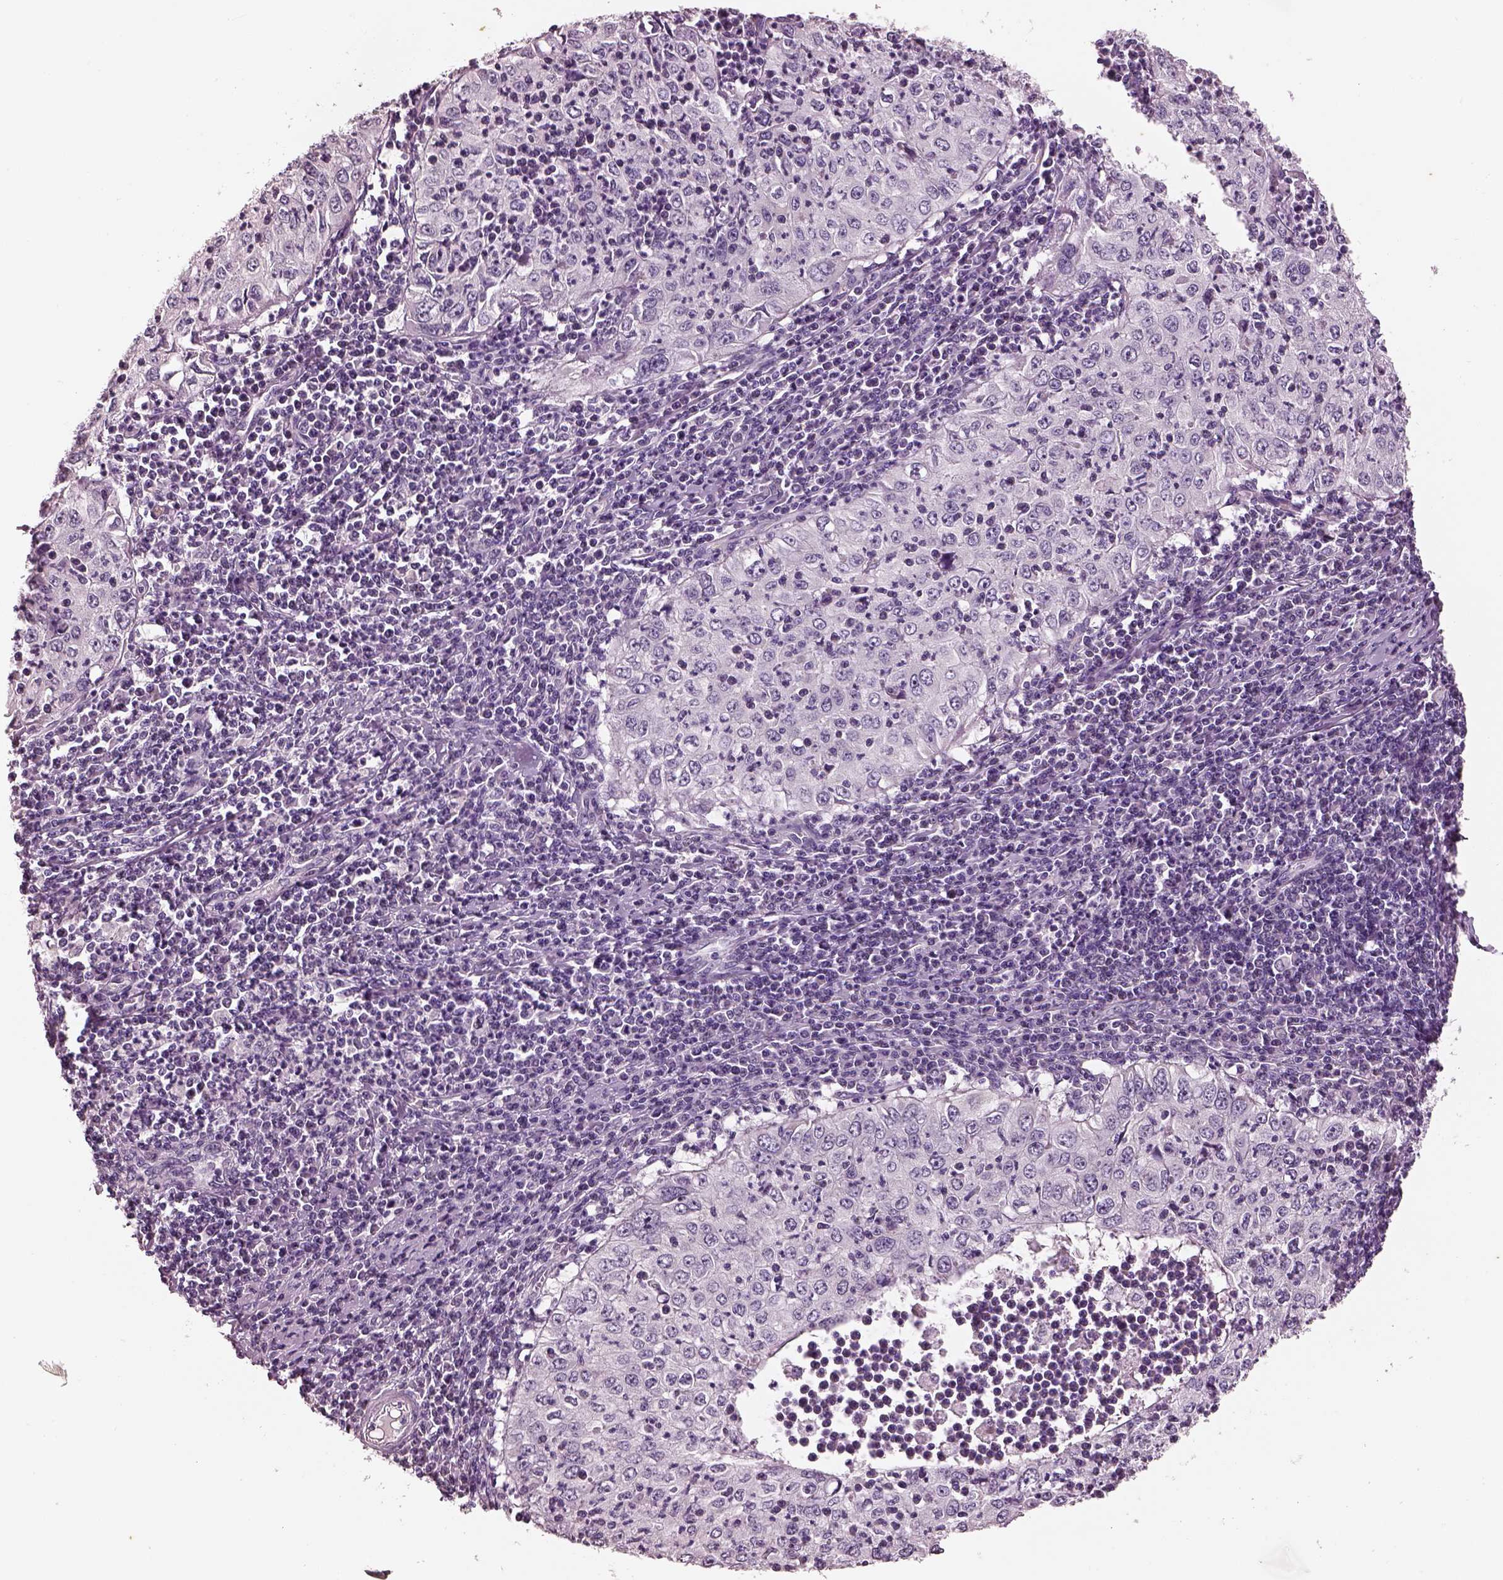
{"staining": {"intensity": "negative", "quantity": "none", "location": "none"}, "tissue": "cervical cancer", "cell_type": "Tumor cells", "image_type": "cancer", "snomed": [{"axis": "morphology", "description": "Squamous cell carcinoma, NOS"}, {"axis": "topography", "description": "Cervix"}], "caption": "An immunohistochemistry micrograph of cervical cancer (squamous cell carcinoma) is shown. There is no staining in tumor cells of cervical cancer (squamous cell carcinoma). (DAB IHC visualized using brightfield microscopy, high magnification).", "gene": "ELSPBP1", "patient": {"sex": "female", "age": 24}}